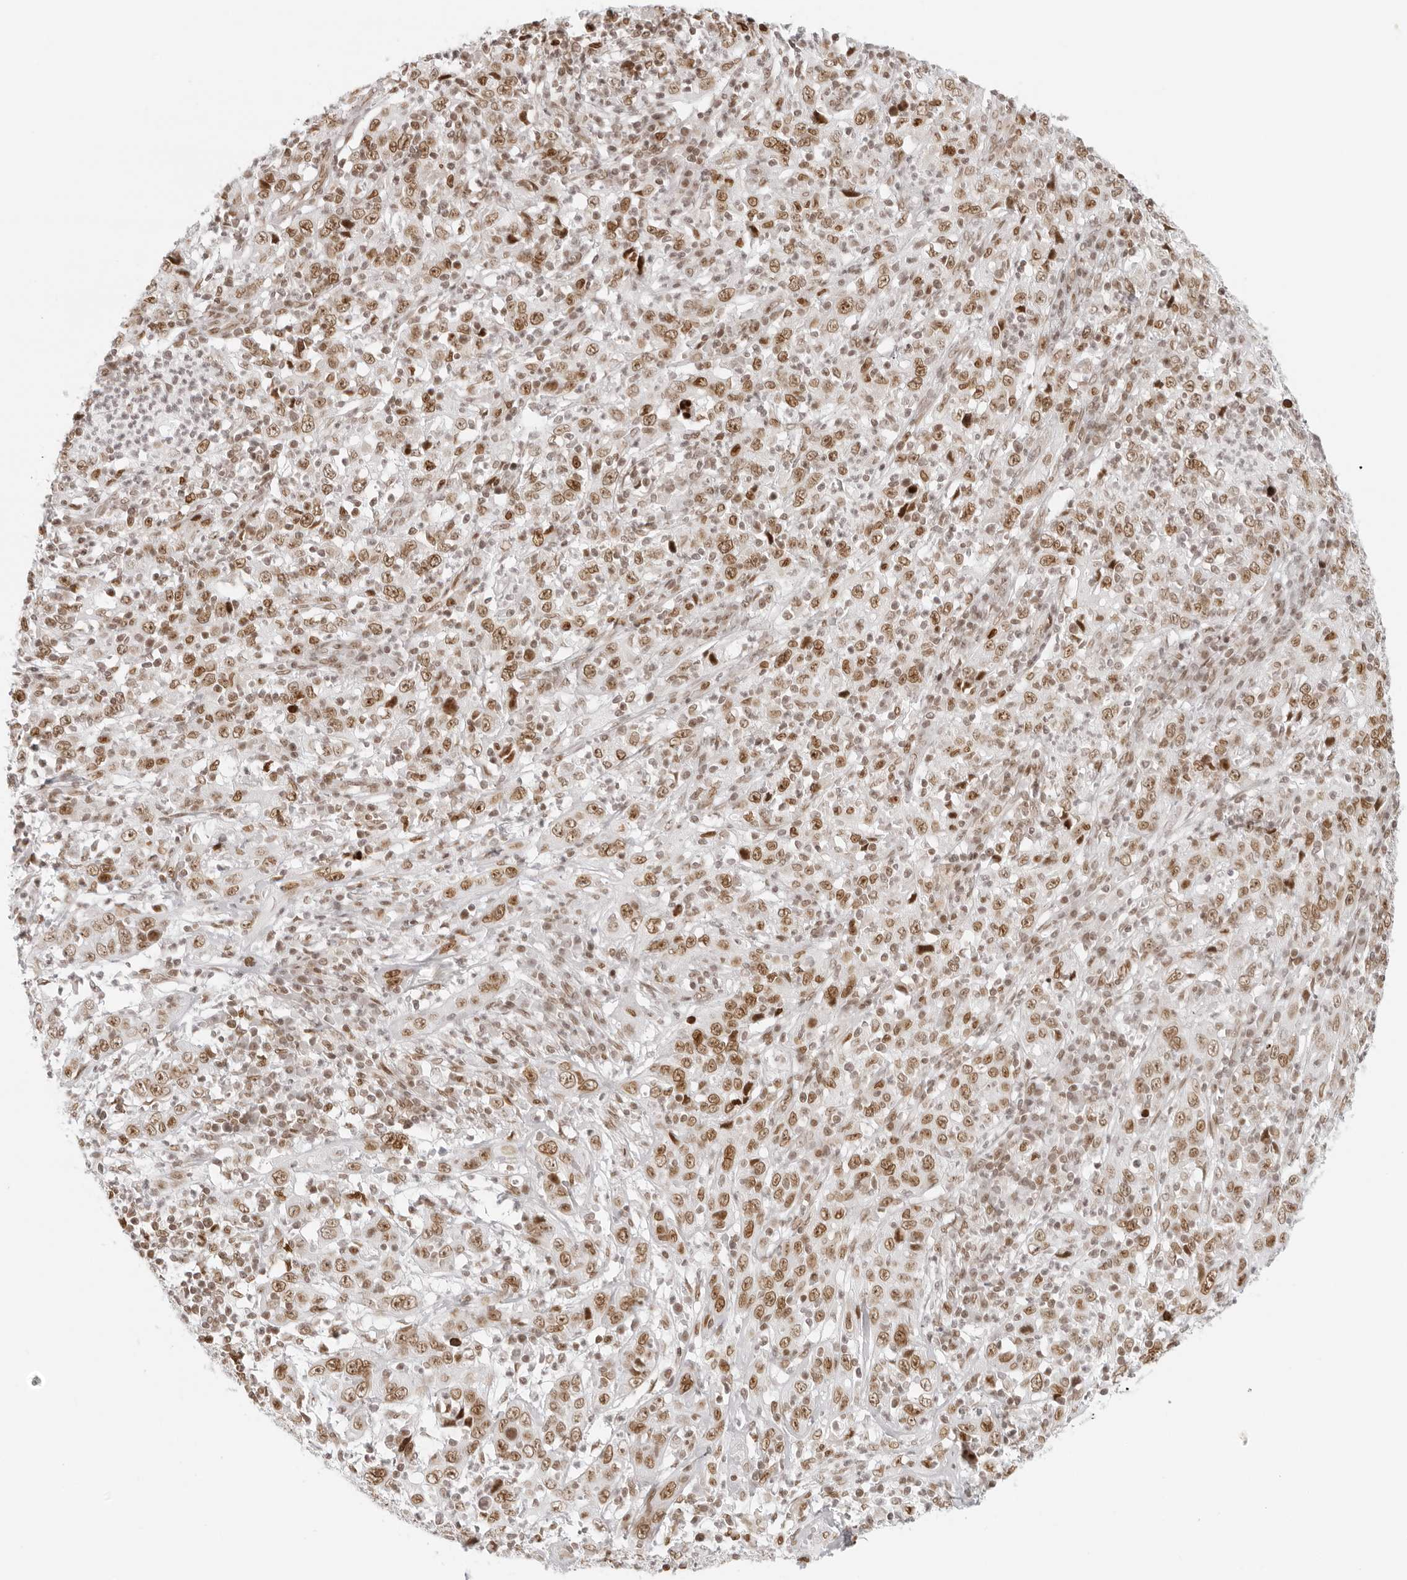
{"staining": {"intensity": "moderate", "quantity": ">75%", "location": "nuclear"}, "tissue": "cervical cancer", "cell_type": "Tumor cells", "image_type": "cancer", "snomed": [{"axis": "morphology", "description": "Squamous cell carcinoma, NOS"}, {"axis": "topography", "description": "Cervix"}], "caption": "Protein expression analysis of human cervical cancer reveals moderate nuclear expression in about >75% of tumor cells.", "gene": "RCC1", "patient": {"sex": "female", "age": 46}}